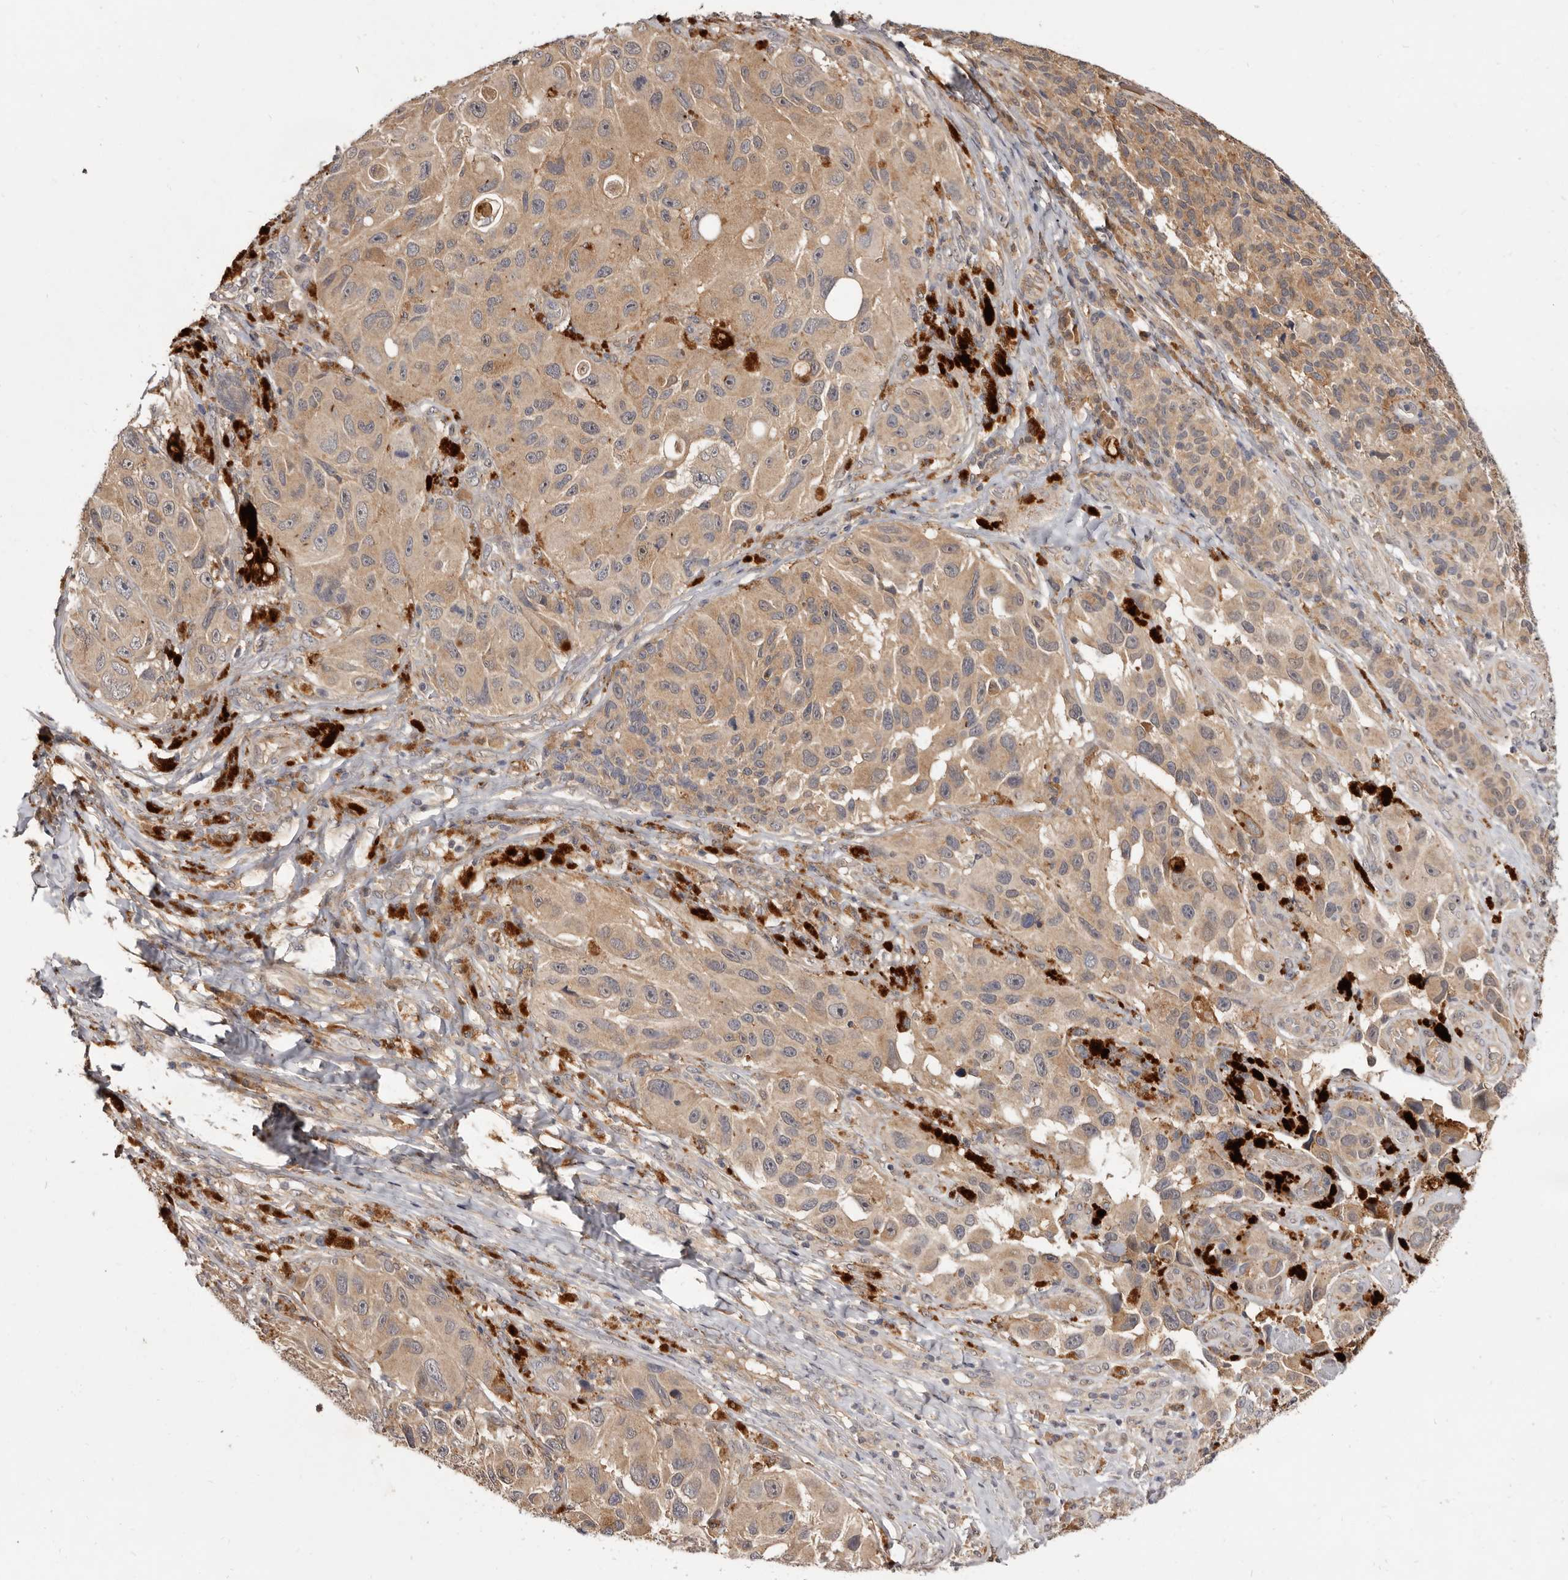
{"staining": {"intensity": "moderate", "quantity": ">75%", "location": "cytoplasmic/membranous"}, "tissue": "melanoma", "cell_type": "Tumor cells", "image_type": "cancer", "snomed": [{"axis": "morphology", "description": "Malignant melanoma, NOS"}, {"axis": "topography", "description": "Skin"}], "caption": "Melanoma tissue displays moderate cytoplasmic/membranous staining in about >75% of tumor cells, visualized by immunohistochemistry.", "gene": "INAVA", "patient": {"sex": "female", "age": 73}}